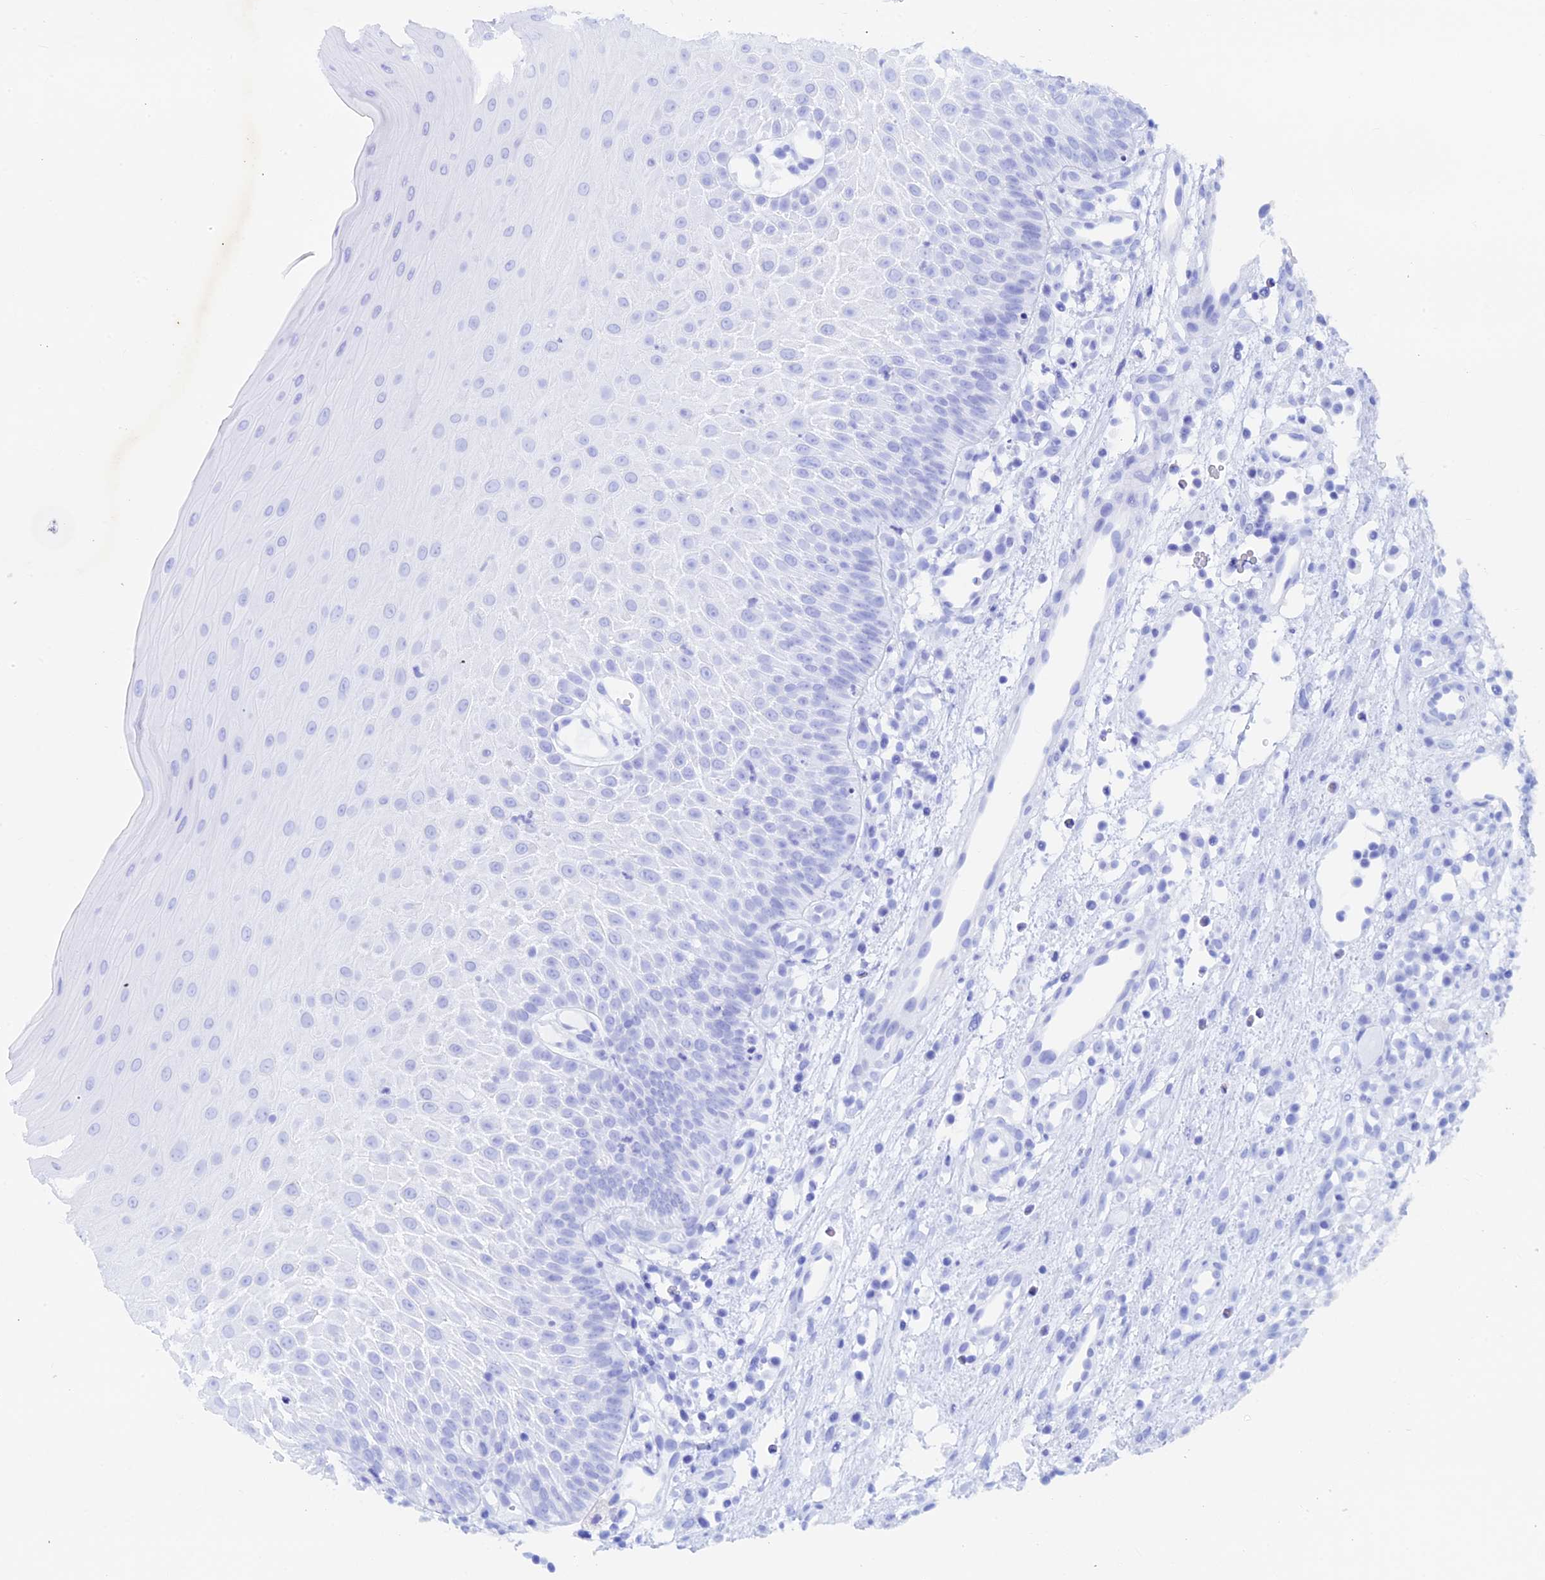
{"staining": {"intensity": "negative", "quantity": "none", "location": "none"}, "tissue": "oral mucosa", "cell_type": "Squamous epithelial cells", "image_type": "normal", "snomed": [{"axis": "morphology", "description": "Normal tissue, NOS"}, {"axis": "topography", "description": "Oral tissue"}], "caption": "Histopathology image shows no protein staining in squamous epithelial cells of benign oral mucosa.", "gene": "GK5", "patient": {"sex": "female", "age": 13}}